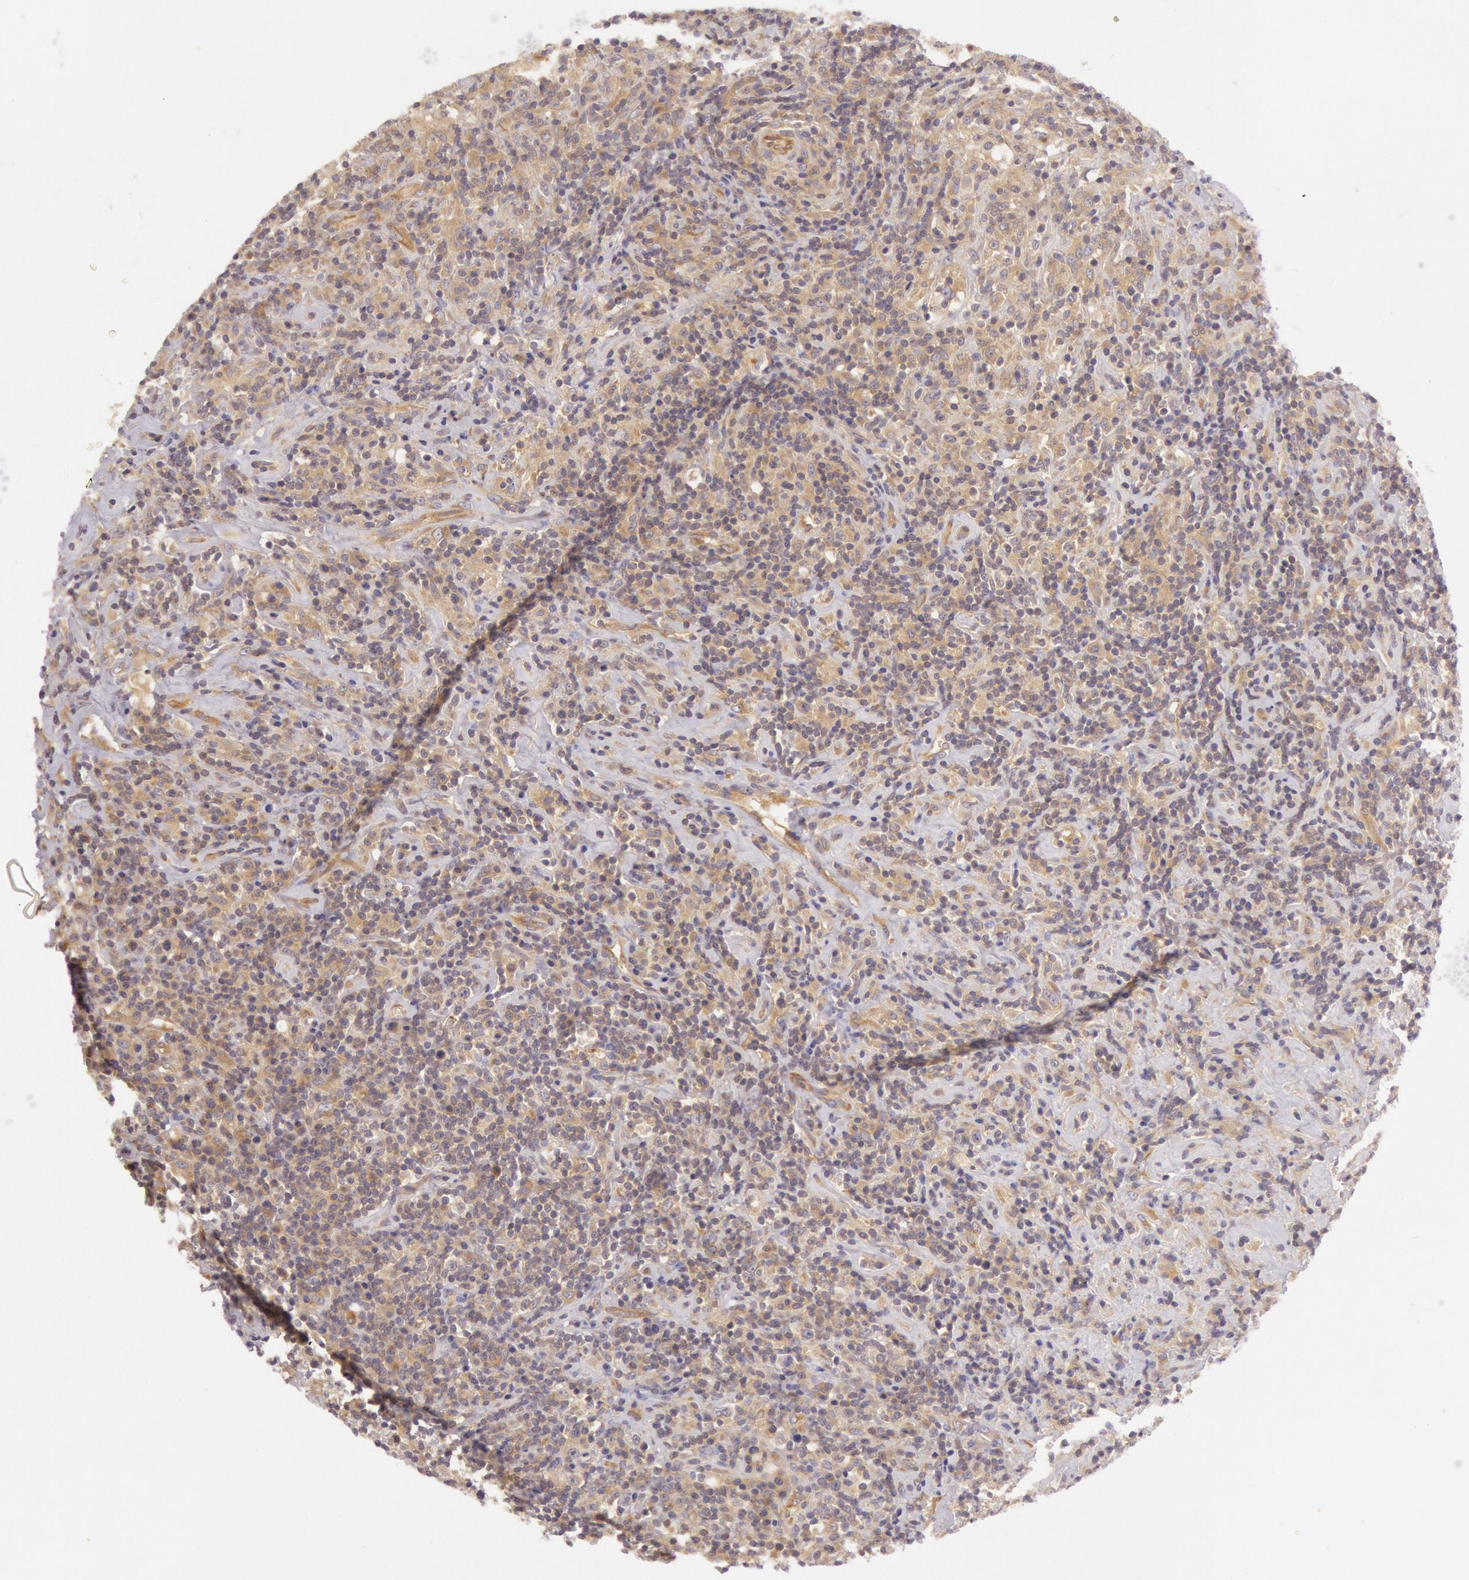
{"staining": {"intensity": "weak", "quantity": "25%-75%", "location": "cytoplasmic/membranous"}, "tissue": "lymphoma", "cell_type": "Tumor cells", "image_type": "cancer", "snomed": [{"axis": "morphology", "description": "Hodgkin's disease, NOS"}, {"axis": "topography", "description": "Lymph node"}], "caption": "Brown immunohistochemical staining in lymphoma displays weak cytoplasmic/membranous staining in about 25%-75% of tumor cells.", "gene": "CHUK", "patient": {"sex": "male", "age": 46}}